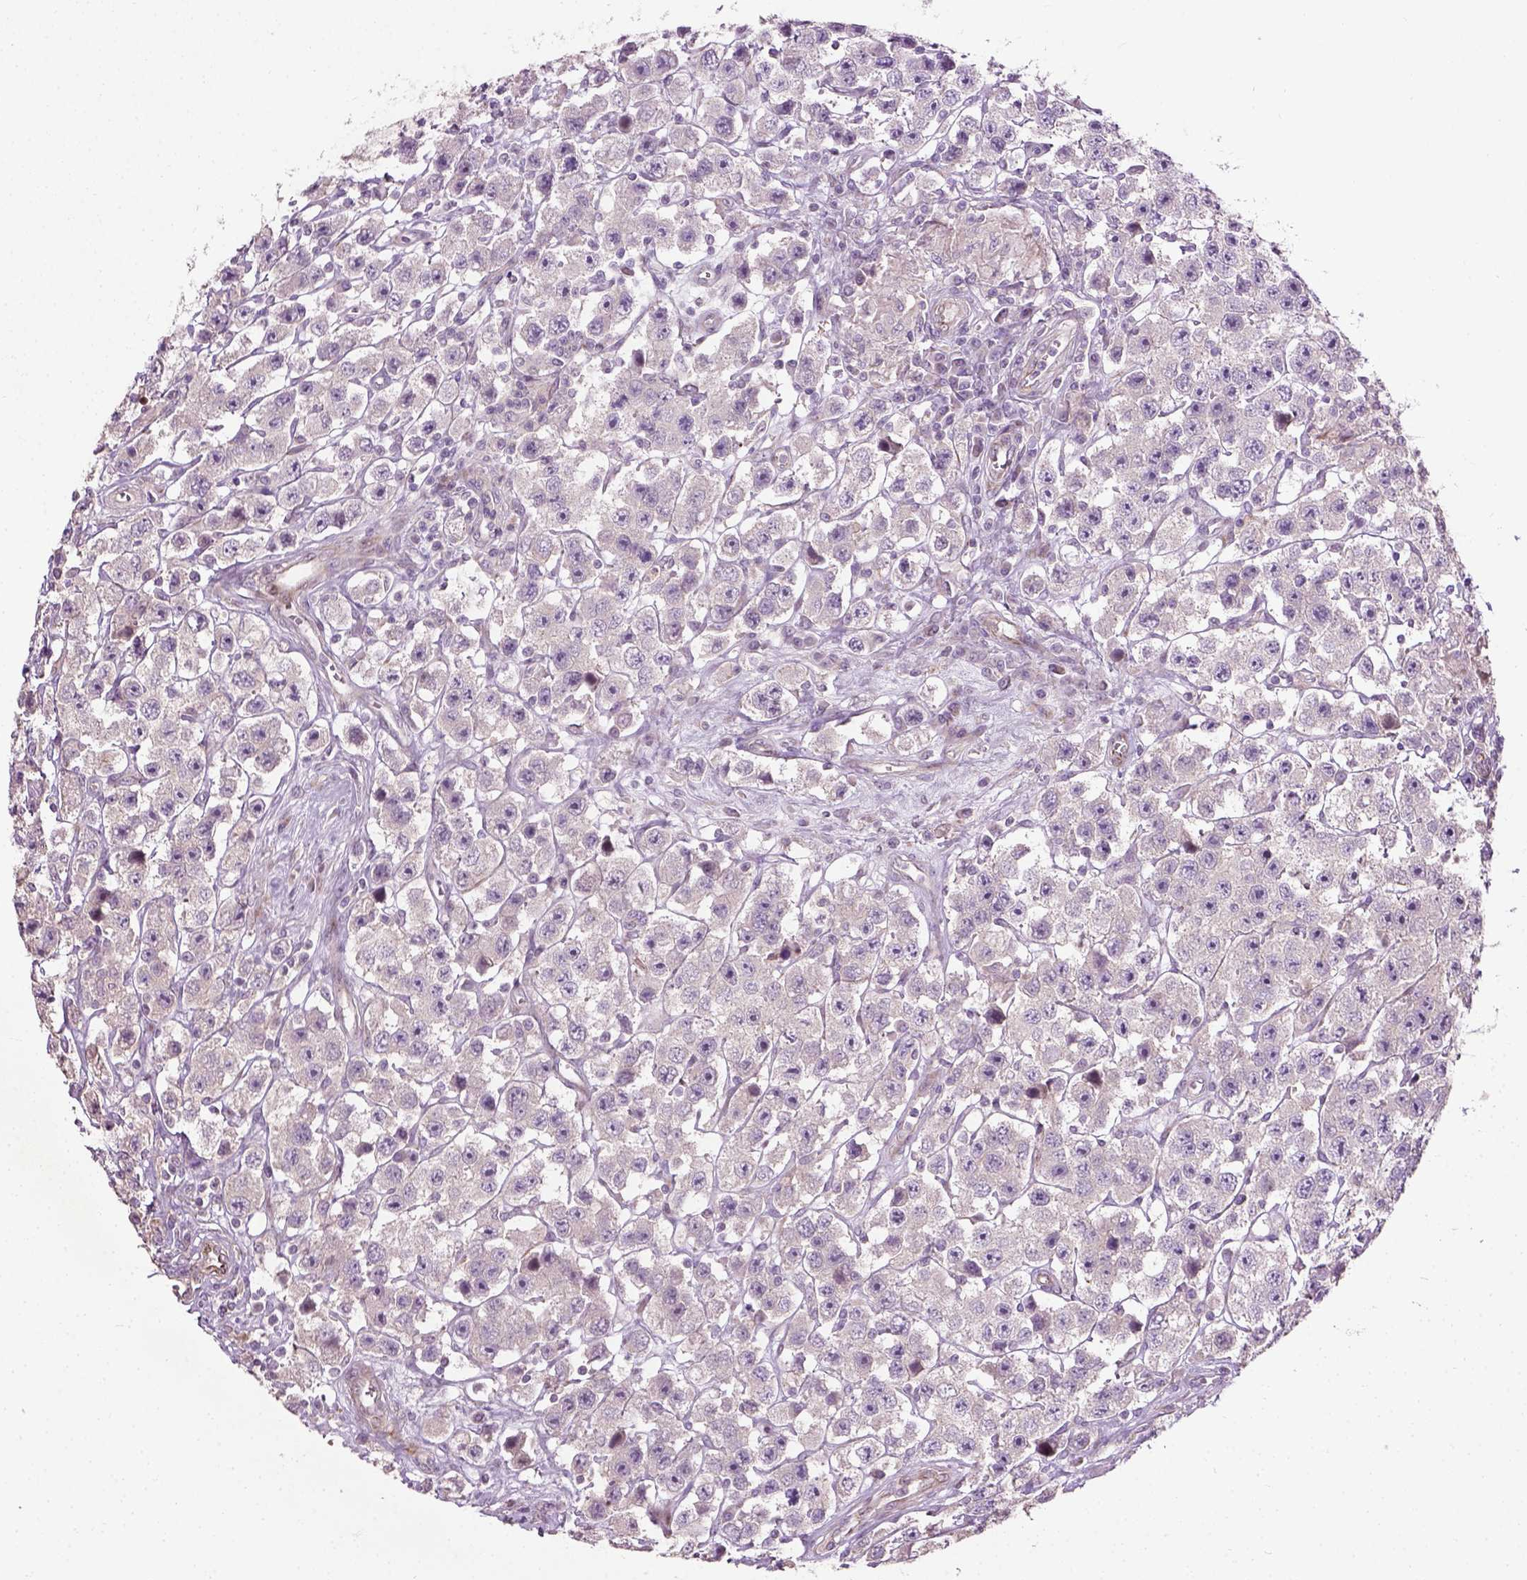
{"staining": {"intensity": "negative", "quantity": "none", "location": "none"}, "tissue": "testis cancer", "cell_type": "Tumor cells", "image_type": "cancer", "snomed": [{"axis": "morphology", "description": "Seminoma, NOS"}, {"axis": "topography", "description": "Testis"}], "caption": "High power microscopy image of an immunohistochemistry image of testis cancer (seminoma), revealing no significant expression in tumor cells.", "gene": "PKP3", "patient": {"sex": "male", "age": 45}}